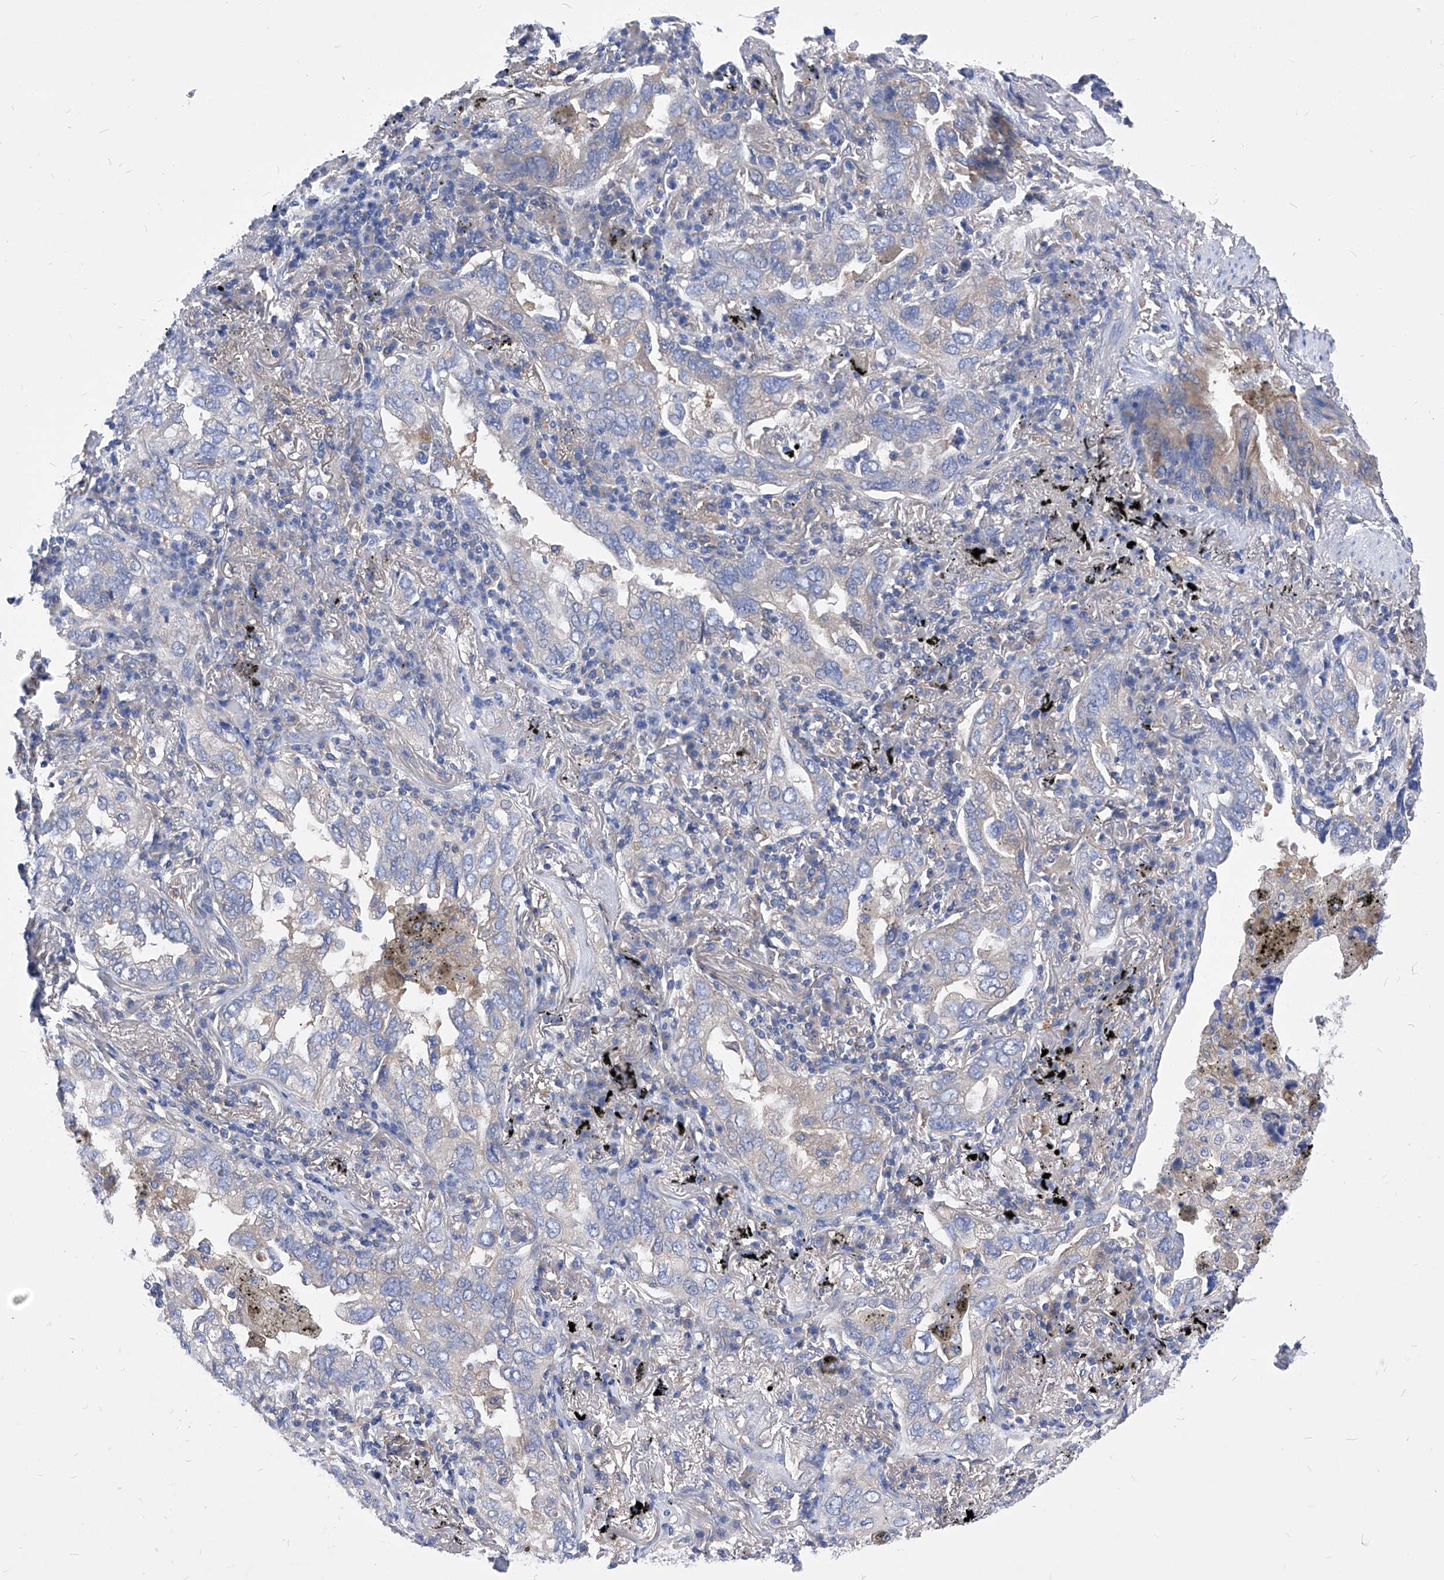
{"staining": {"intensity": "weak", "quantity": "<25%", "location": "cytoplasmic/membranous"}, "tissue": "lung cancer", "cell_type": "Tumor cells", "image_type": "cancer", "snomed": [{"axis": "morphology", "description": "Adenocarcinoma, NOS"}, {"axis": "topography", "description": "Lung"}], "caption": "A histopathology image of lung adenocarcinoma stained for a protein shows no brown staining in tumor cells.", "gene": "XPNPEP1", "patient": {"sex": "male", "age": 65}}